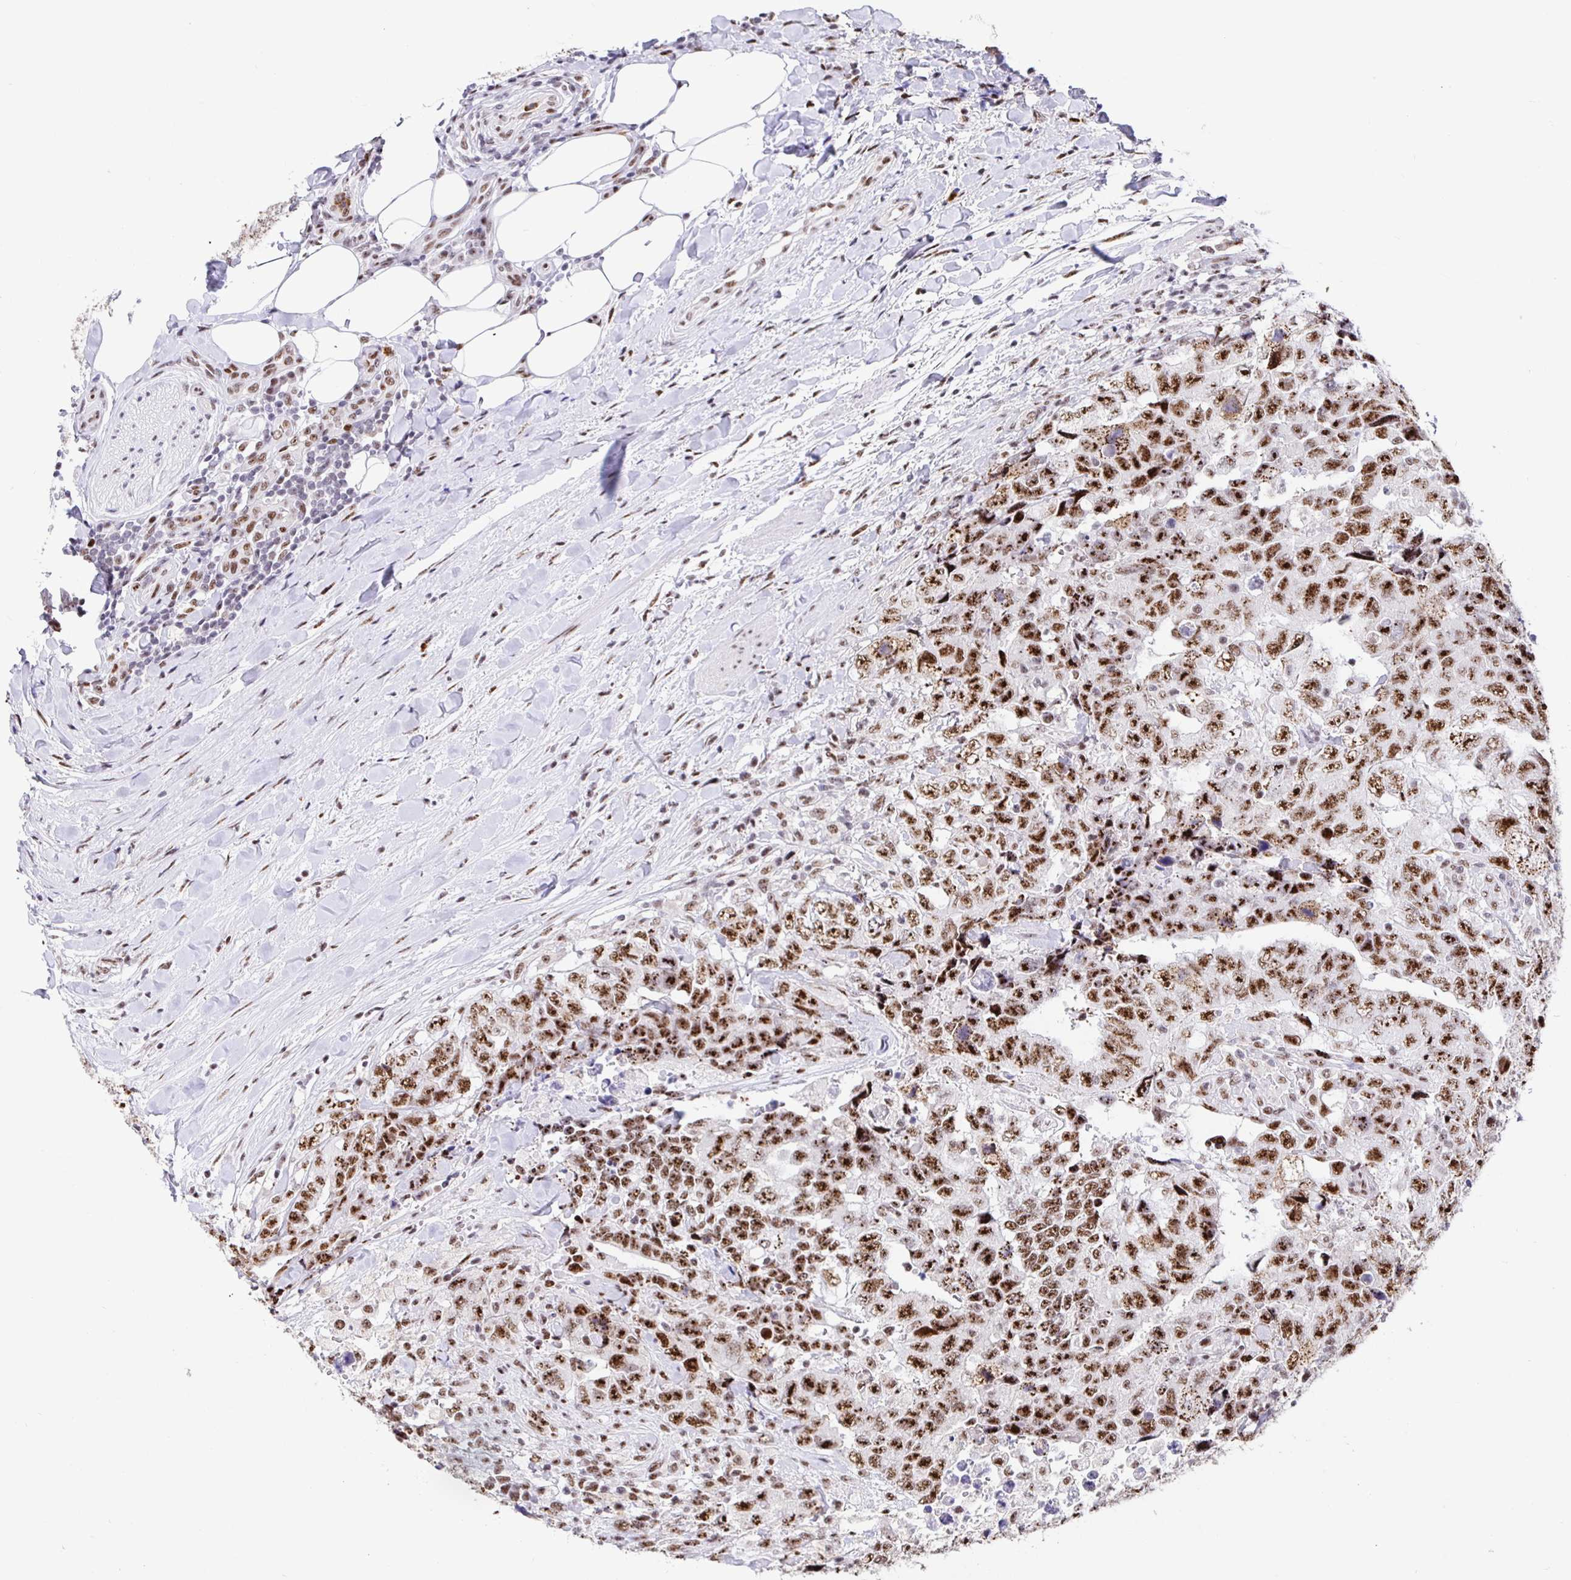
{"staining": {"intensity": "moderate", "quantity": ">75%", "location": "nuclear"}, "tissue": "testis cancer", "cell_type": "Tumor cells", "image_type": "cancer", "snomed": [{"axis": "morphology", "description": "Carcinoma, Embryonal, NOS"}, {"axis": "topography", "description": "Testis"}], "caption": "Moderate nuclear protein positivity is appreciated in approximately >75% of tumor cells in testis embryonal carcinoma.", "gene": "SETD5", "patient": {"sex": "male", "age": 24}}